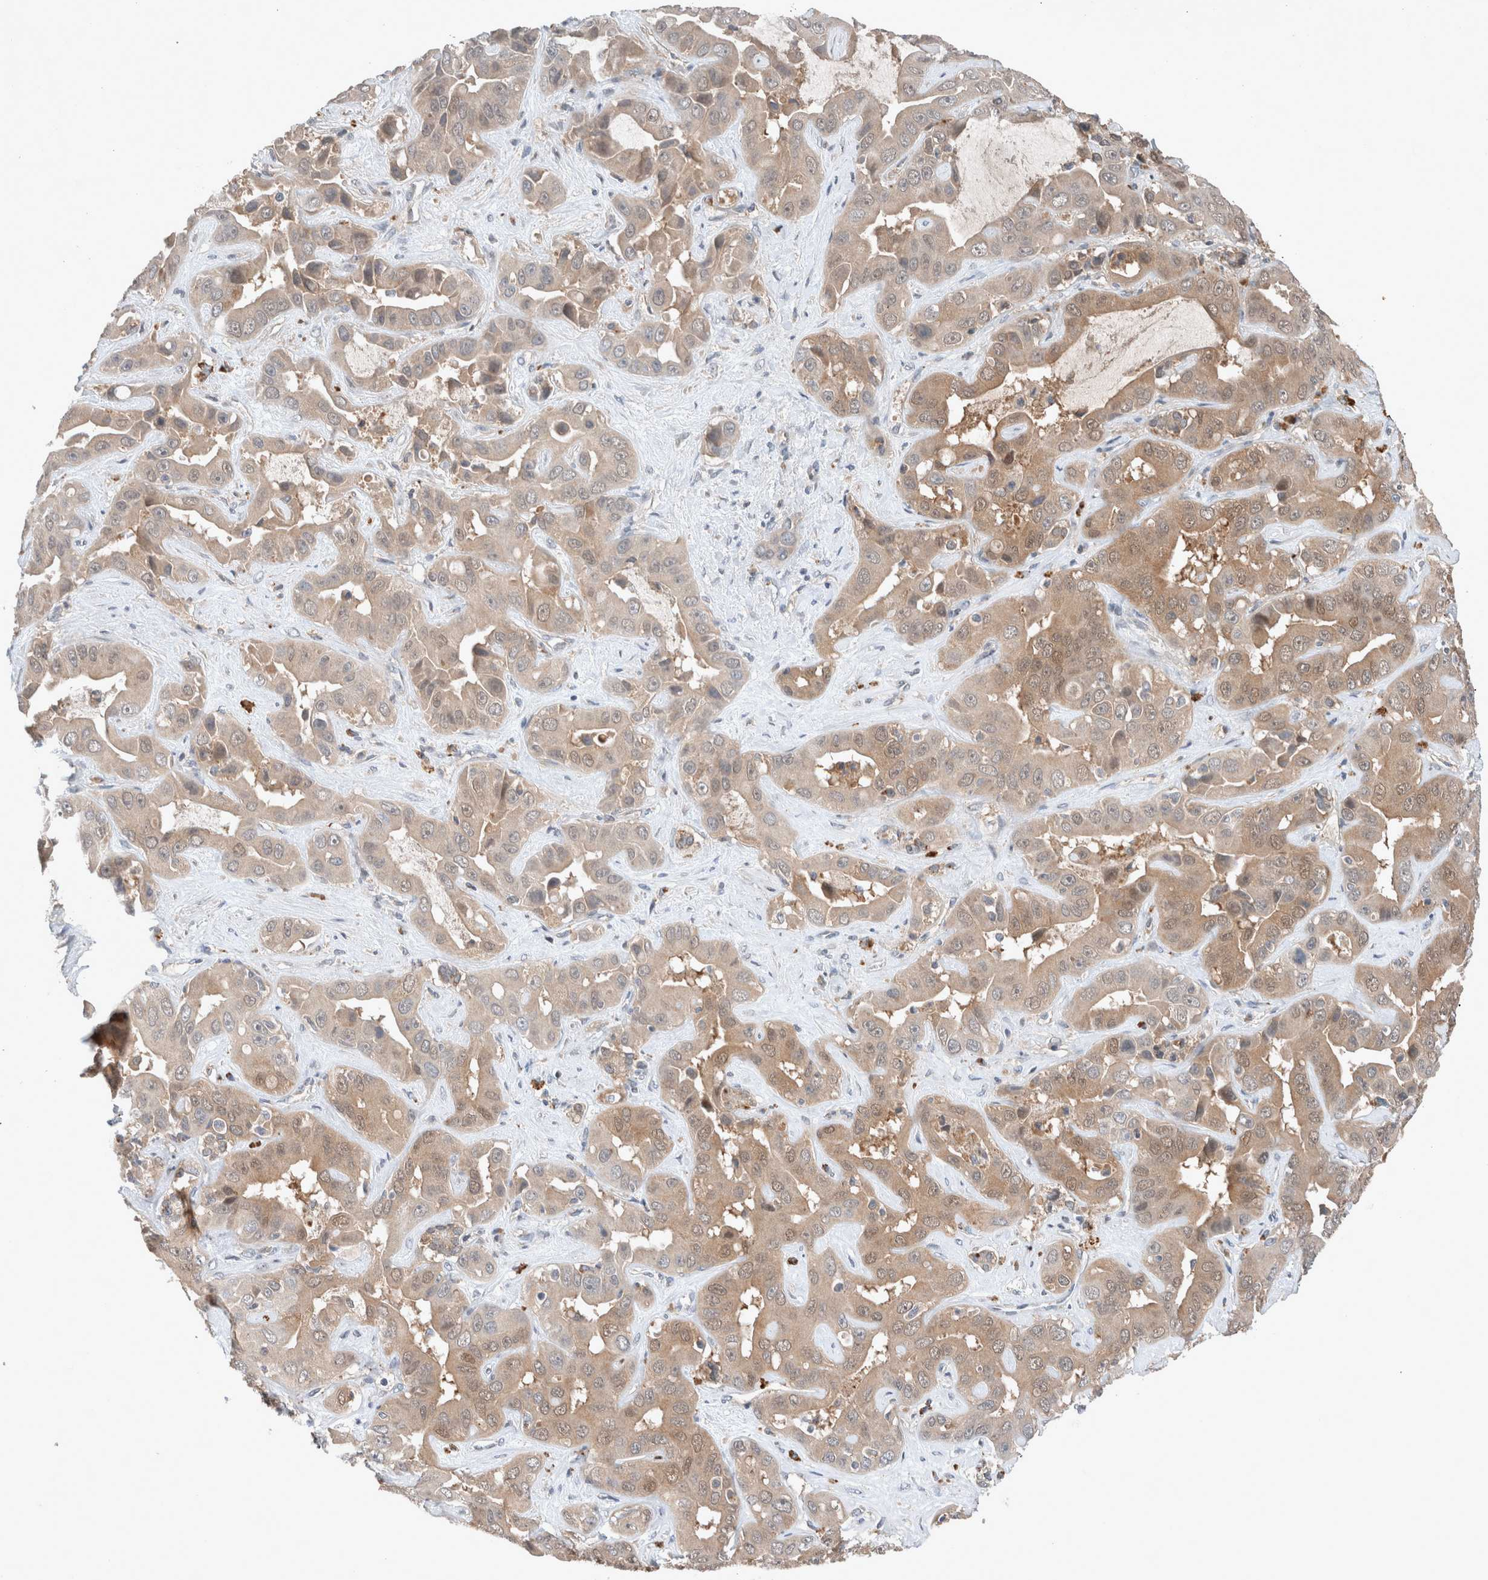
{"staining": {"intensity": "weak", "quantity": ">75%", "location": "cytoplasmic/membranous"}, "tissue": "liver cancer", "cell_type": "Tumor cells", "image_type": "cancer", "snomed": [{"axis": "morphology", "description": "Cholangiocarcinoma"}, {"axis": "topography", "description": "Liver"}], "caption": "Immunohistochemical staining of liver cholangiocarcinoma reveals weak cytoplasmic/membranous protein expression in approximately >75% of tumor cells.", "gene": "UGCG", "patient": {"sex": "female", "age": 52}}